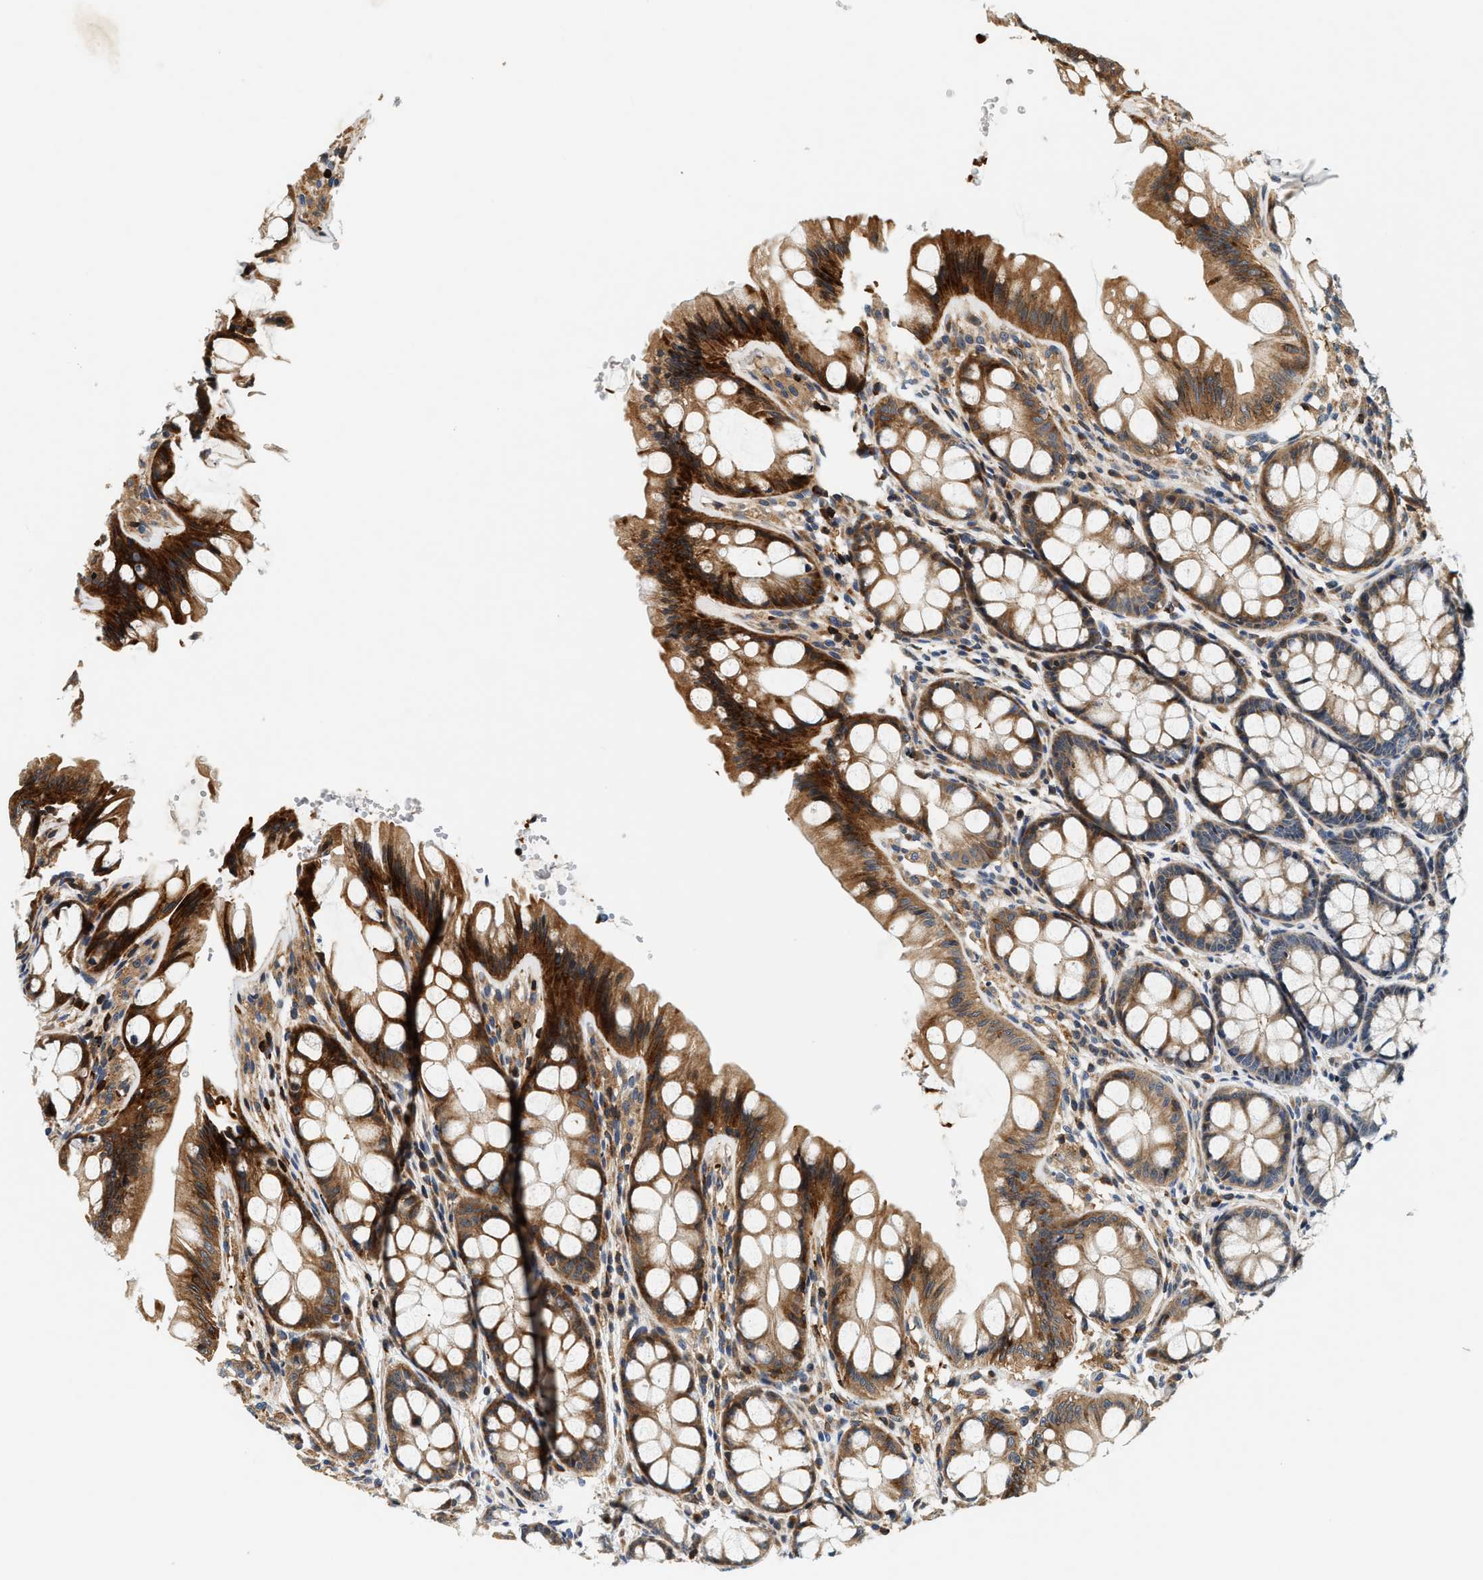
{"staining": {"intensity": "moderate", "quantity": ">75%", "location": "cytoplasmic/membranous"}, "tissue": "colon", "cell_type": "Endothelial cells", "image_type": "normal", "snomed": [{"axis": "morphology", "description": "Normal tissue, NOS"}, {"axis": "topography", "description": "Colon"}], "caption": "Immunohistochemical staining of normal colon exhibits moderate cytoplasmic/membranous protein positivity in approximately >75% of endothelial cells.", "gene": "SAMD9", "patient": {"sex": "male", "age": 47}}